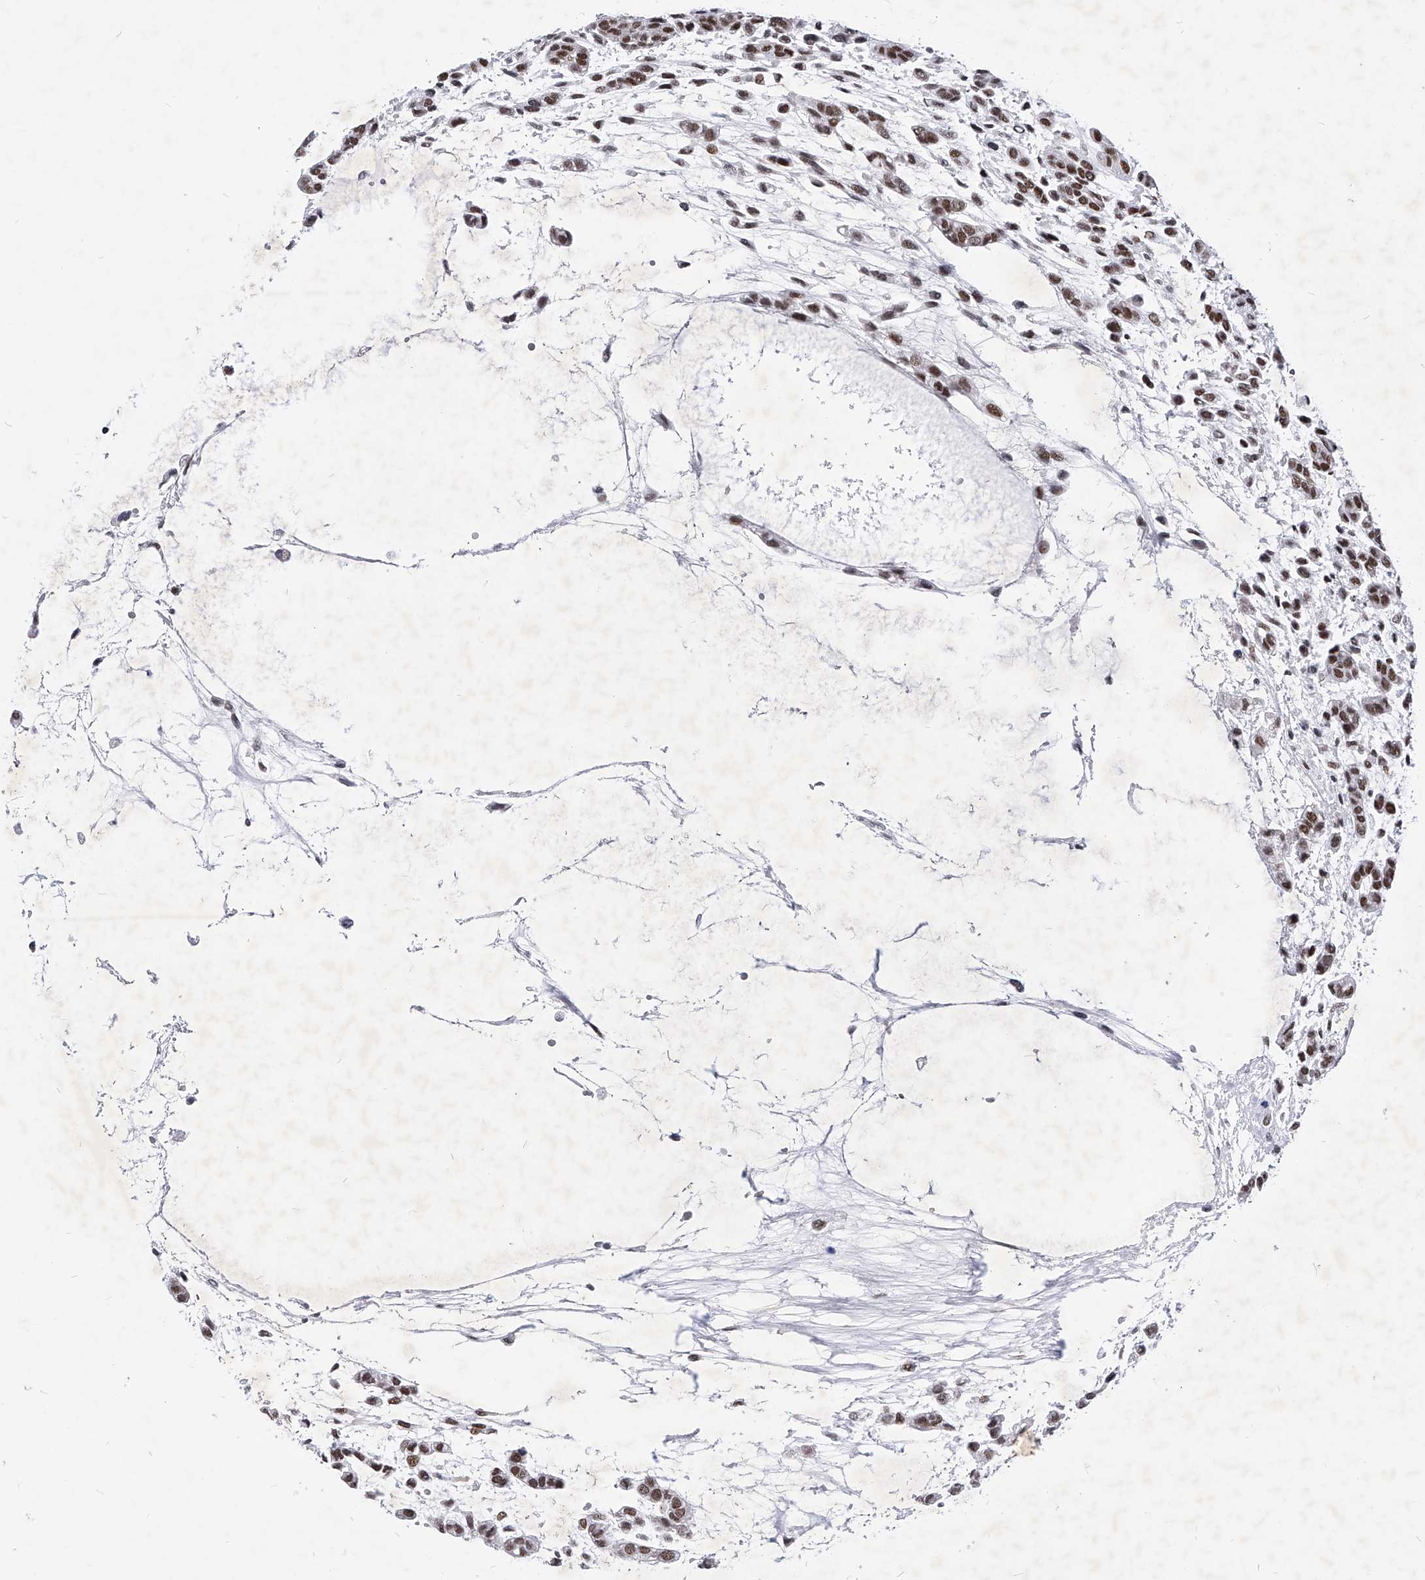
{"staining": {"intensity": "strong", "quantity": ">75%", "location": "nuclear"}, "tissue": "head and neck cancer", "cell_type": "Tumor cells", "image_type": "cancer", "snomed": [{"axis": "morphology", "description": "Adenocarcinoma, NOS"}, {"axis": "morphology", "description": "Adenoma, NOS"}, {"axis": "topography", "description": "Head-Neck"}], "caption": "Head and neck adenocarcinoma was stained to show a protein in brown. There is high levels of strong nuclear staining in approximately >75% of tumor cells. Ihc stains the protein of interest in brown and the nuclei are stained blue.", "gene": "TESK2", "patient": {"sex": "female", "age": 55}}